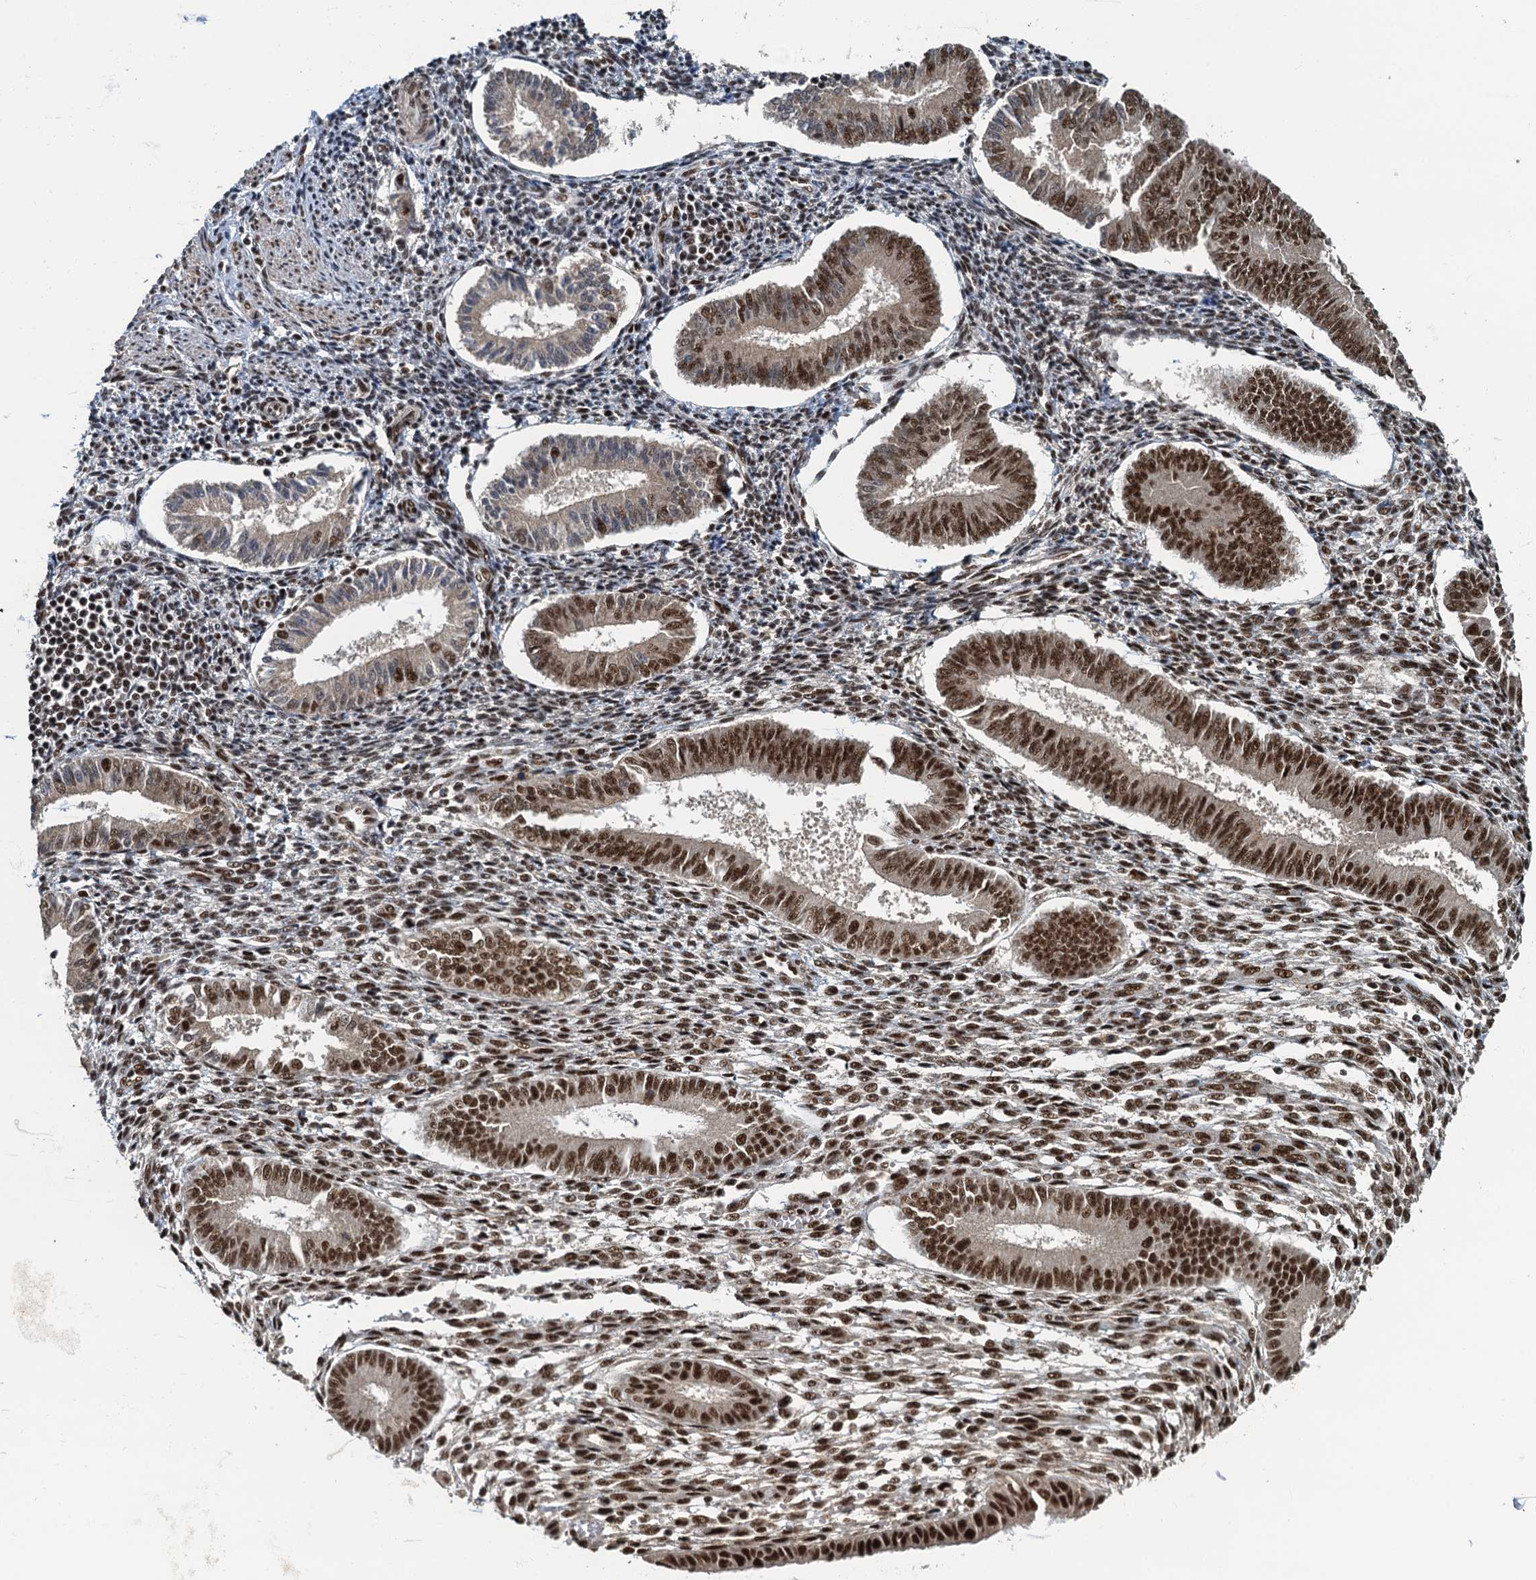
{"staining": {"intensity": "moderate", "quantity": ">75%", "location": "nuclear"}, "tissue": "endometrium", "cell_type": "Cells in endometrial stroma", "image_type": "normal", "snomed": [{"axis": "morphology", "description": "Normal tissue, NOS"}, {"axis": "topography", "description": "Uterus"}, {"axis": "topography", "description": "Endometrium"}], "caption": "IHC of unremarkable endometrium demonstrates medium levels of moderate nuclear expression in about >75% of cells in endometrial stroma.", "gene": "ZC3H18", "patient": {"sex": "female", "age": 48}}